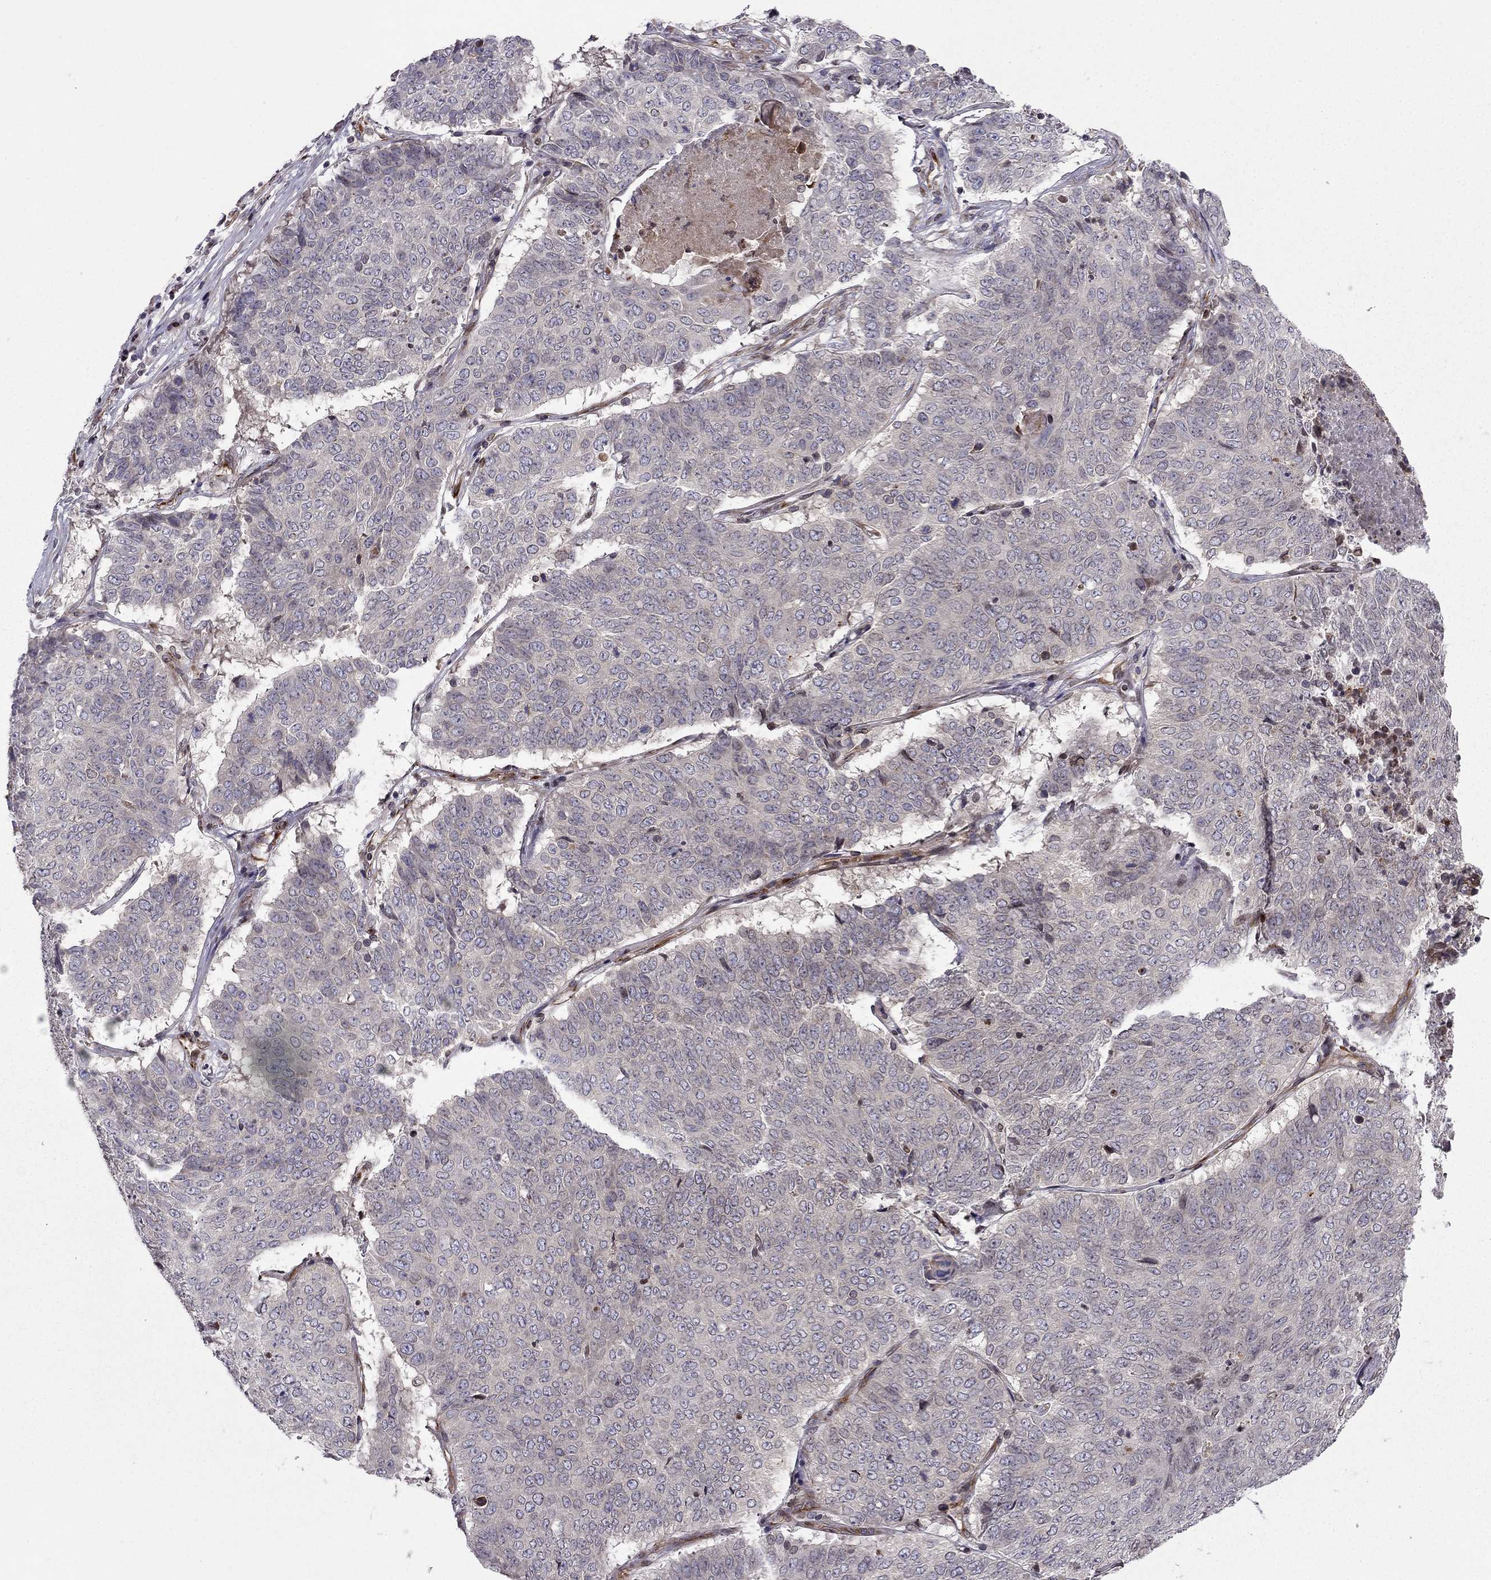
{"staining": {"intensity": "negative", "quantity": "none", "location": "none"}, "tissue": "lung cancer", "cell_type": "Tumor cells", "image_type": "cancer", "snomed": [{"axis": "morphology", "description": "Squamous cell carcinoma, NOS"}, {"axis": "topography", "description": "Lung"}], "caption": "Immunohistochemistry photomicrograph of human lung cancer (squamous cell carcinoma) stained for a protein (brown), which demonstrates no staining in tumor cells. The staining was performed using DAB (3,3'-diaminobenzidine) to visualize the protein expression in brown, while the nuclei were stained in blue with hematoxylin (Magnification: 20x).", "gene": "CDC42BPA", "patient": {"sex": "male", "age": 64}}